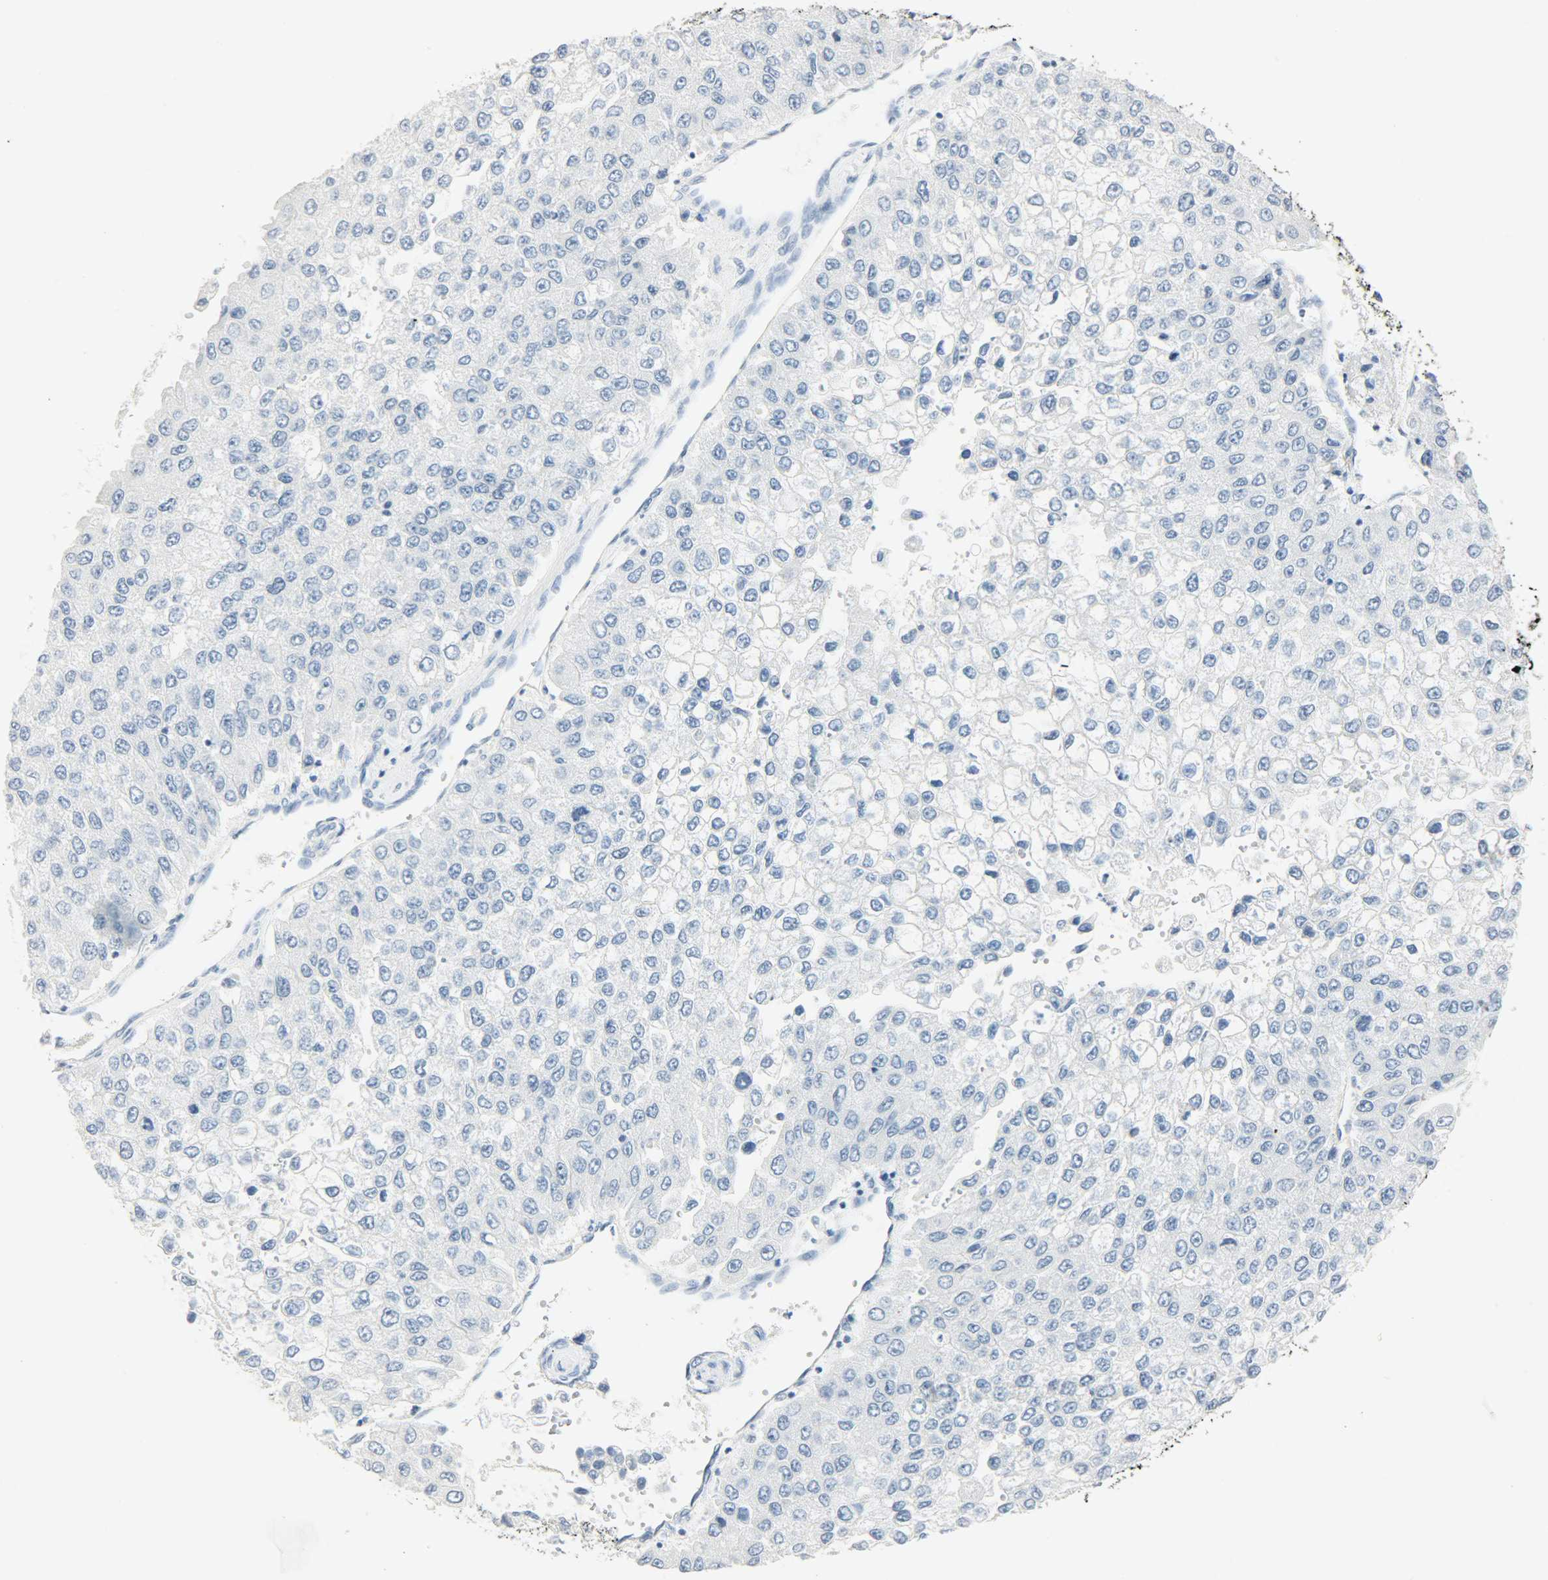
{"staining": {"intensity": "negative", "quantity": "none", "location": "none"}, "tissue": "liver cancer", "cell_type": "Tumor cells", "image_type": "cancer", "snomed": [{"axis": "morphology", "description": "Carcinoma, Hepatocellular, NOS"}, {"axis": "topography", "description": "Liver"}], "caption": "Tumor cells show no significant protein expression in liver hepatocellular carcinoma.", "gene": "HELLS", "patient": {"sex": "female", "age": 66}}